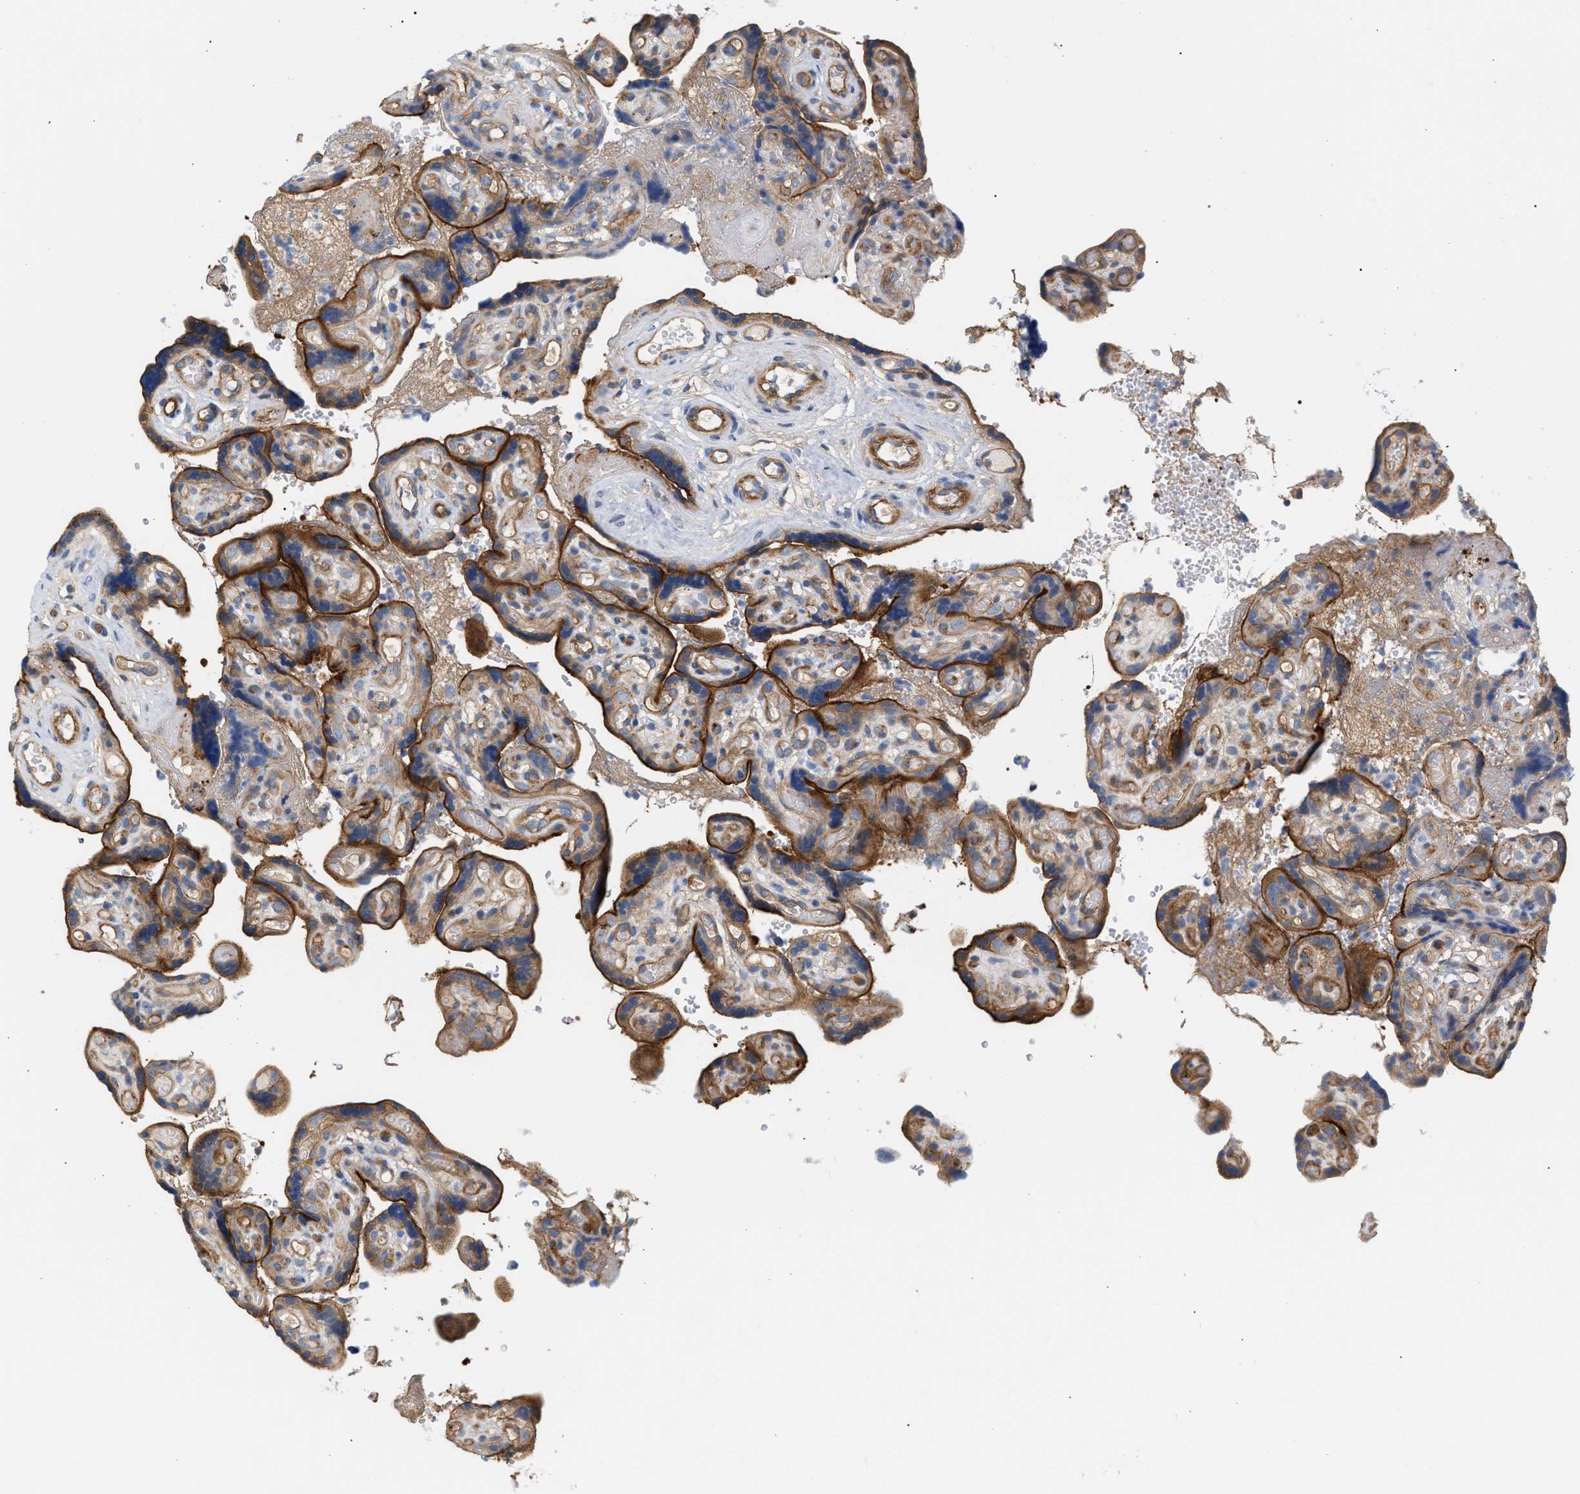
{"staining": {"intensity": "weak", "quantity": "25%-75%", "location": "cytoplasmic/membranous"}, "tissue": "placenta", "cell_type": "Decidual cells", "image_type": "normal", "snomed": [{"axis": "morphology", "description": "Normal tissue, NOS"}, {"axis": "topography", "description": "Placenta"}], "caption": "A brown stain labels weak cytoplasmic/membranous expression of a protein in decidual cells of unremarkable placenta.", "gene": "LRCH1", "patient": {"sex": "female", "age": 30}}